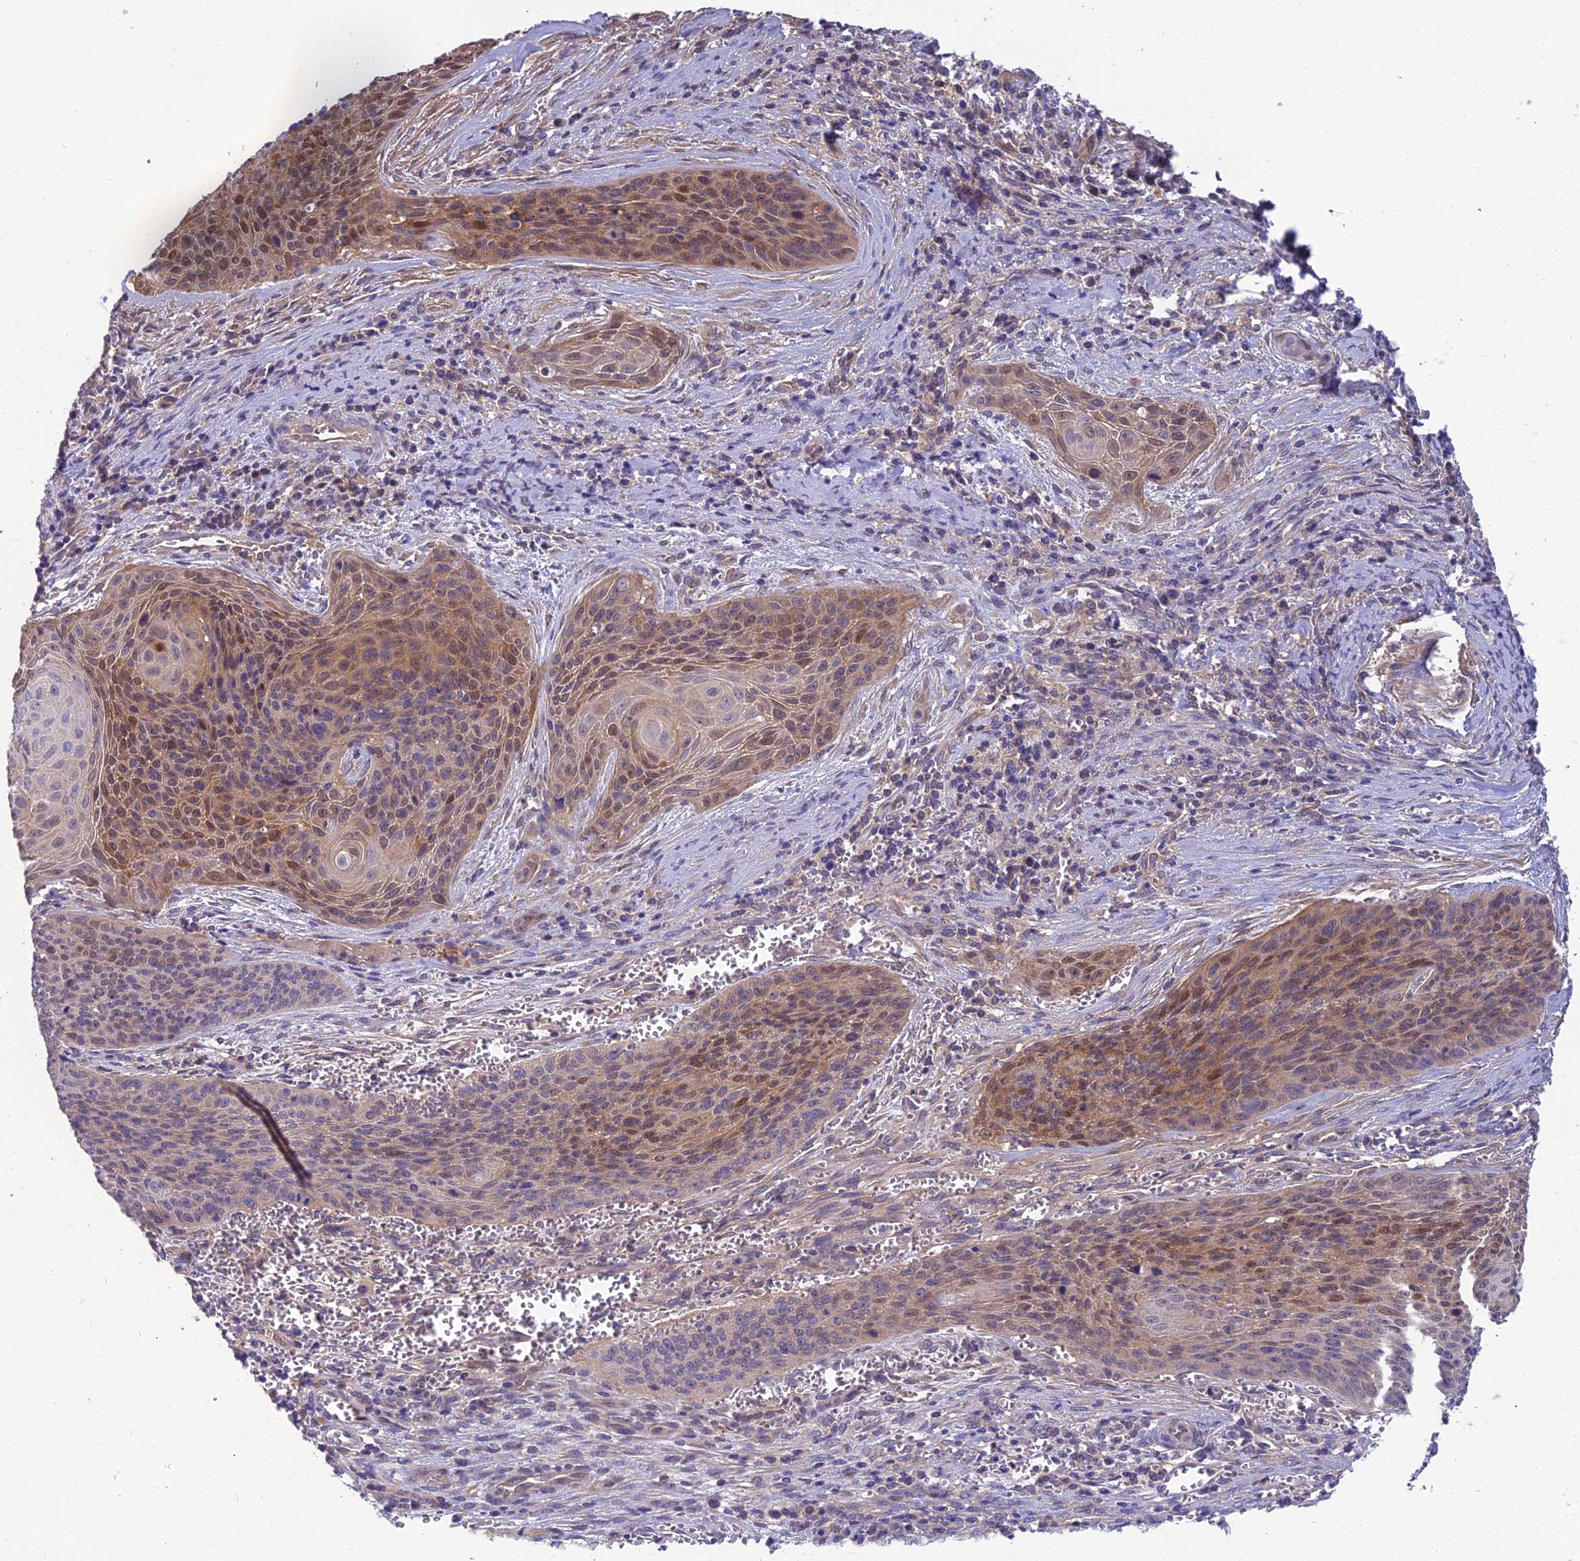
{"staining": {"intensity": "moderate", "quantity": "25%-75%", "location": "cytoplasmic/membranous,nuclear"}, "tissue": "cervical cancer", "cell_type": "Tumor cells", "image_type": "cancer", "snomed": [{"axis": "morphology", "description": "Squamous cell carcinoma, NOS"}, {"axis": "topography", "description": "Cervix"}], "caption": "Cervical cancer (squamous cell carcinoma) stained with DAB IHC exhibits medium levels of moderate cytoplasmic/membranous and nuclear positivity in about 25%-75% of tumor cells.", "gene": "MVD", "patient": {"sex": "female", "age": 55}}